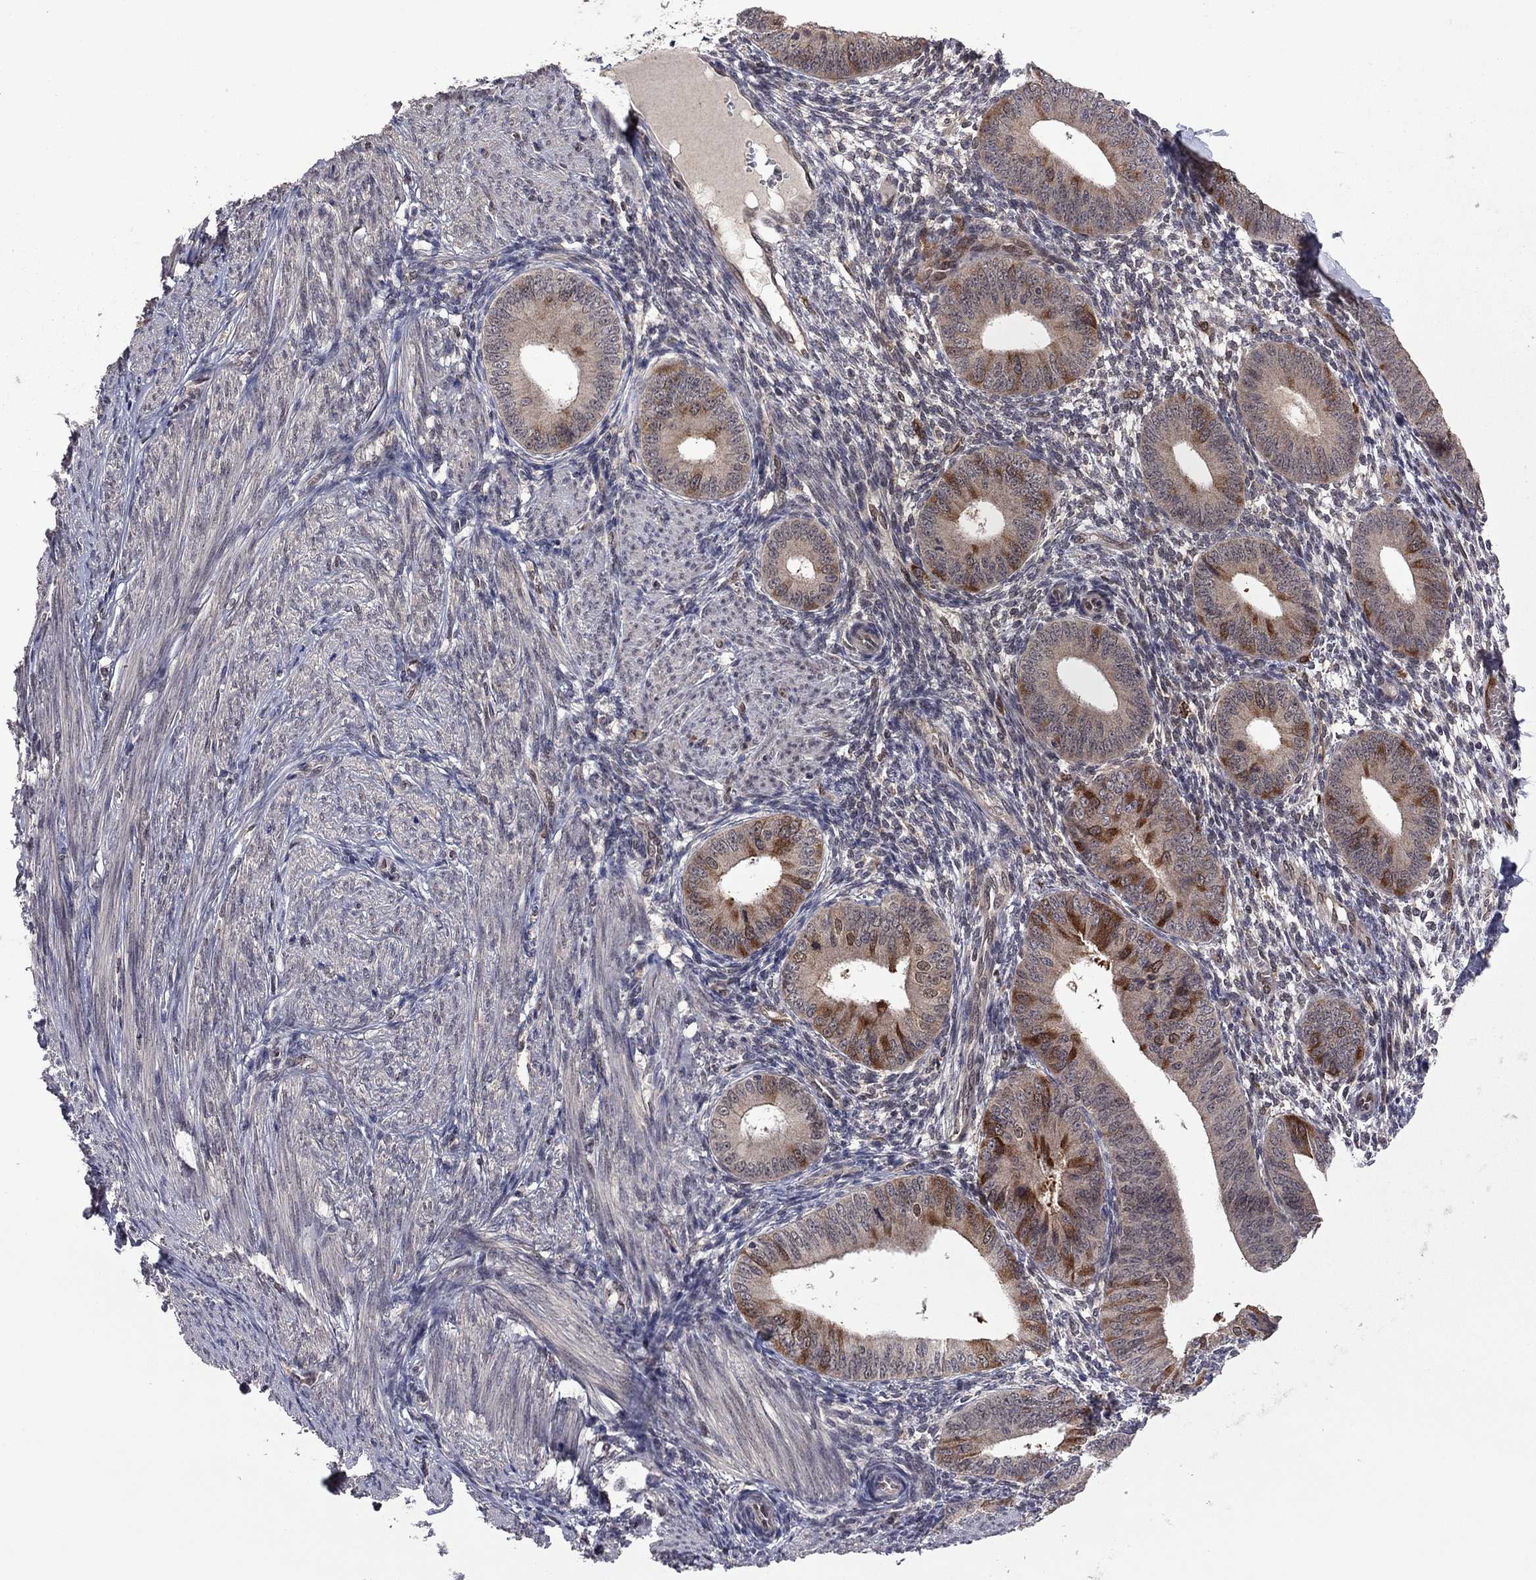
{"staining": {"intensity": "negative", "quantity": "none", "location": "none"}, "tissue": "endometrium", "cell_type": "Cells in endometrial stroma", "image_type": "normal", "snomed": [{"axis": "morphology", "description": "Normal tissue, NOS"}, {"axis": "topography", "description": "Endometrium"}], "caption": "High power microscopy histopathology image of an immunohistochemistry (IHC) histopathology image of normal endometrium, revealing no significant staining in cells in endometrial stroma.", "gene": "GPAA1", "patient": {"sex": "female", "age": 39}}